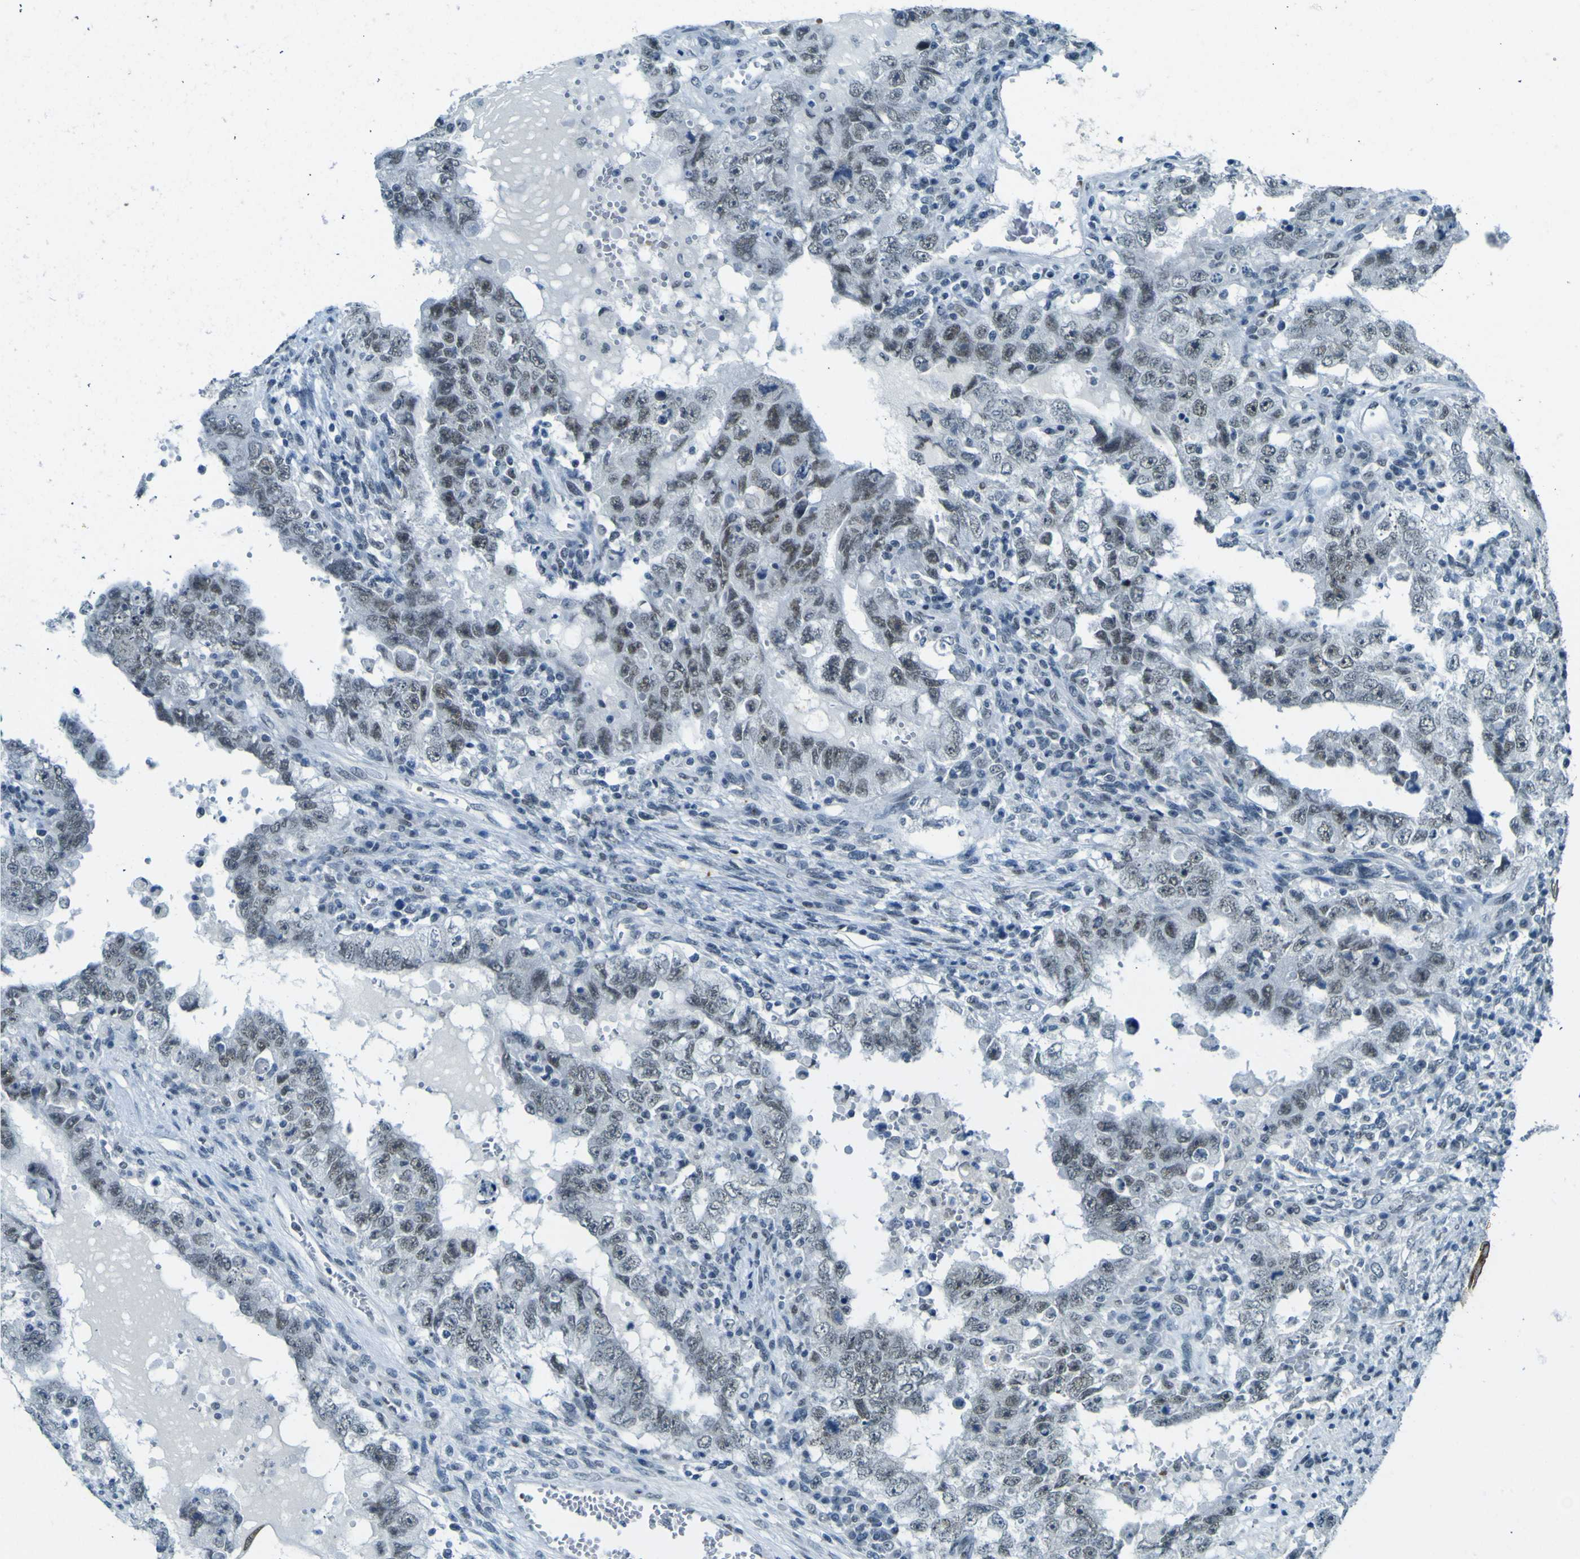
{"staining": {"intensity": "weak", "quantity": "<25%", "location": "nuclear"}, "tissue": "testis cancer", "cell_type": "Tumor cells", "image_type": "cancer", "snomed": [{"axis": "morphology", "description": "Carcinoma, Embryonal, NOS"}, {"axis": "topography", "description": "Testis"}], "caption": "Immunohistochemistry (IHC) image of embryonal carcinoma (testis) stained for a protein (brown), which exhibits no staining in tumor cells.", "gene": "CEBPG", "patient": {"sex": "male", "age": 26}}